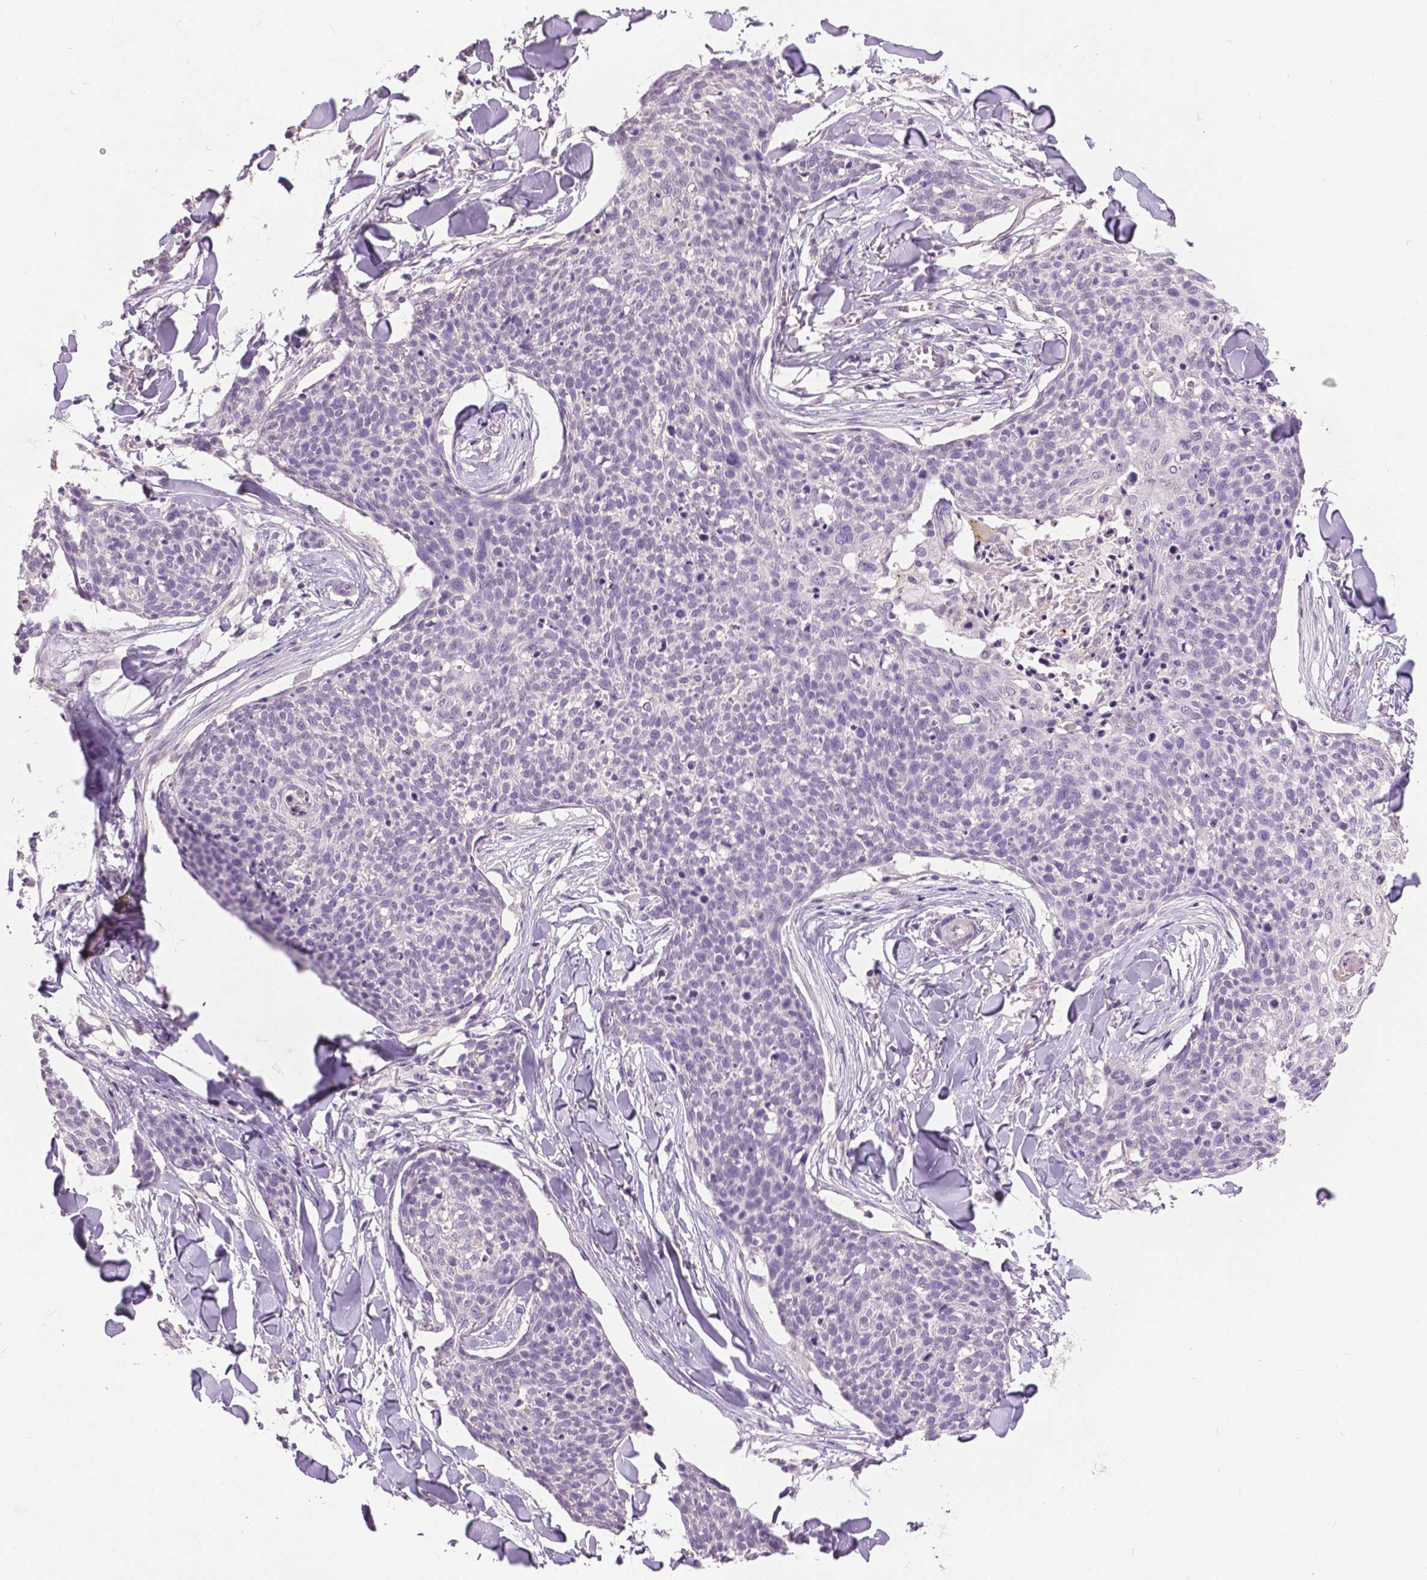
{"staining": {"intensity": "negative", "quantity": "none", "location": "none"}, "tissue": "skin cancer", "cell_type": "Tumor cells", "image_type": "cancer", "snomed": [{"axis": "morphology", "description": "Squamous cell carcinoma, NOS"}, {"axis": "topography", "description": "Skin"}, {"axis": "topography", "description": "Vulva"}], "caption": "Immunohistochemical staining of skin squamous cell carcinoma exhibits no significant expression in tumor cells.", "gene": "FOXA1", "patient": {"sex": "female", "age": 75}}